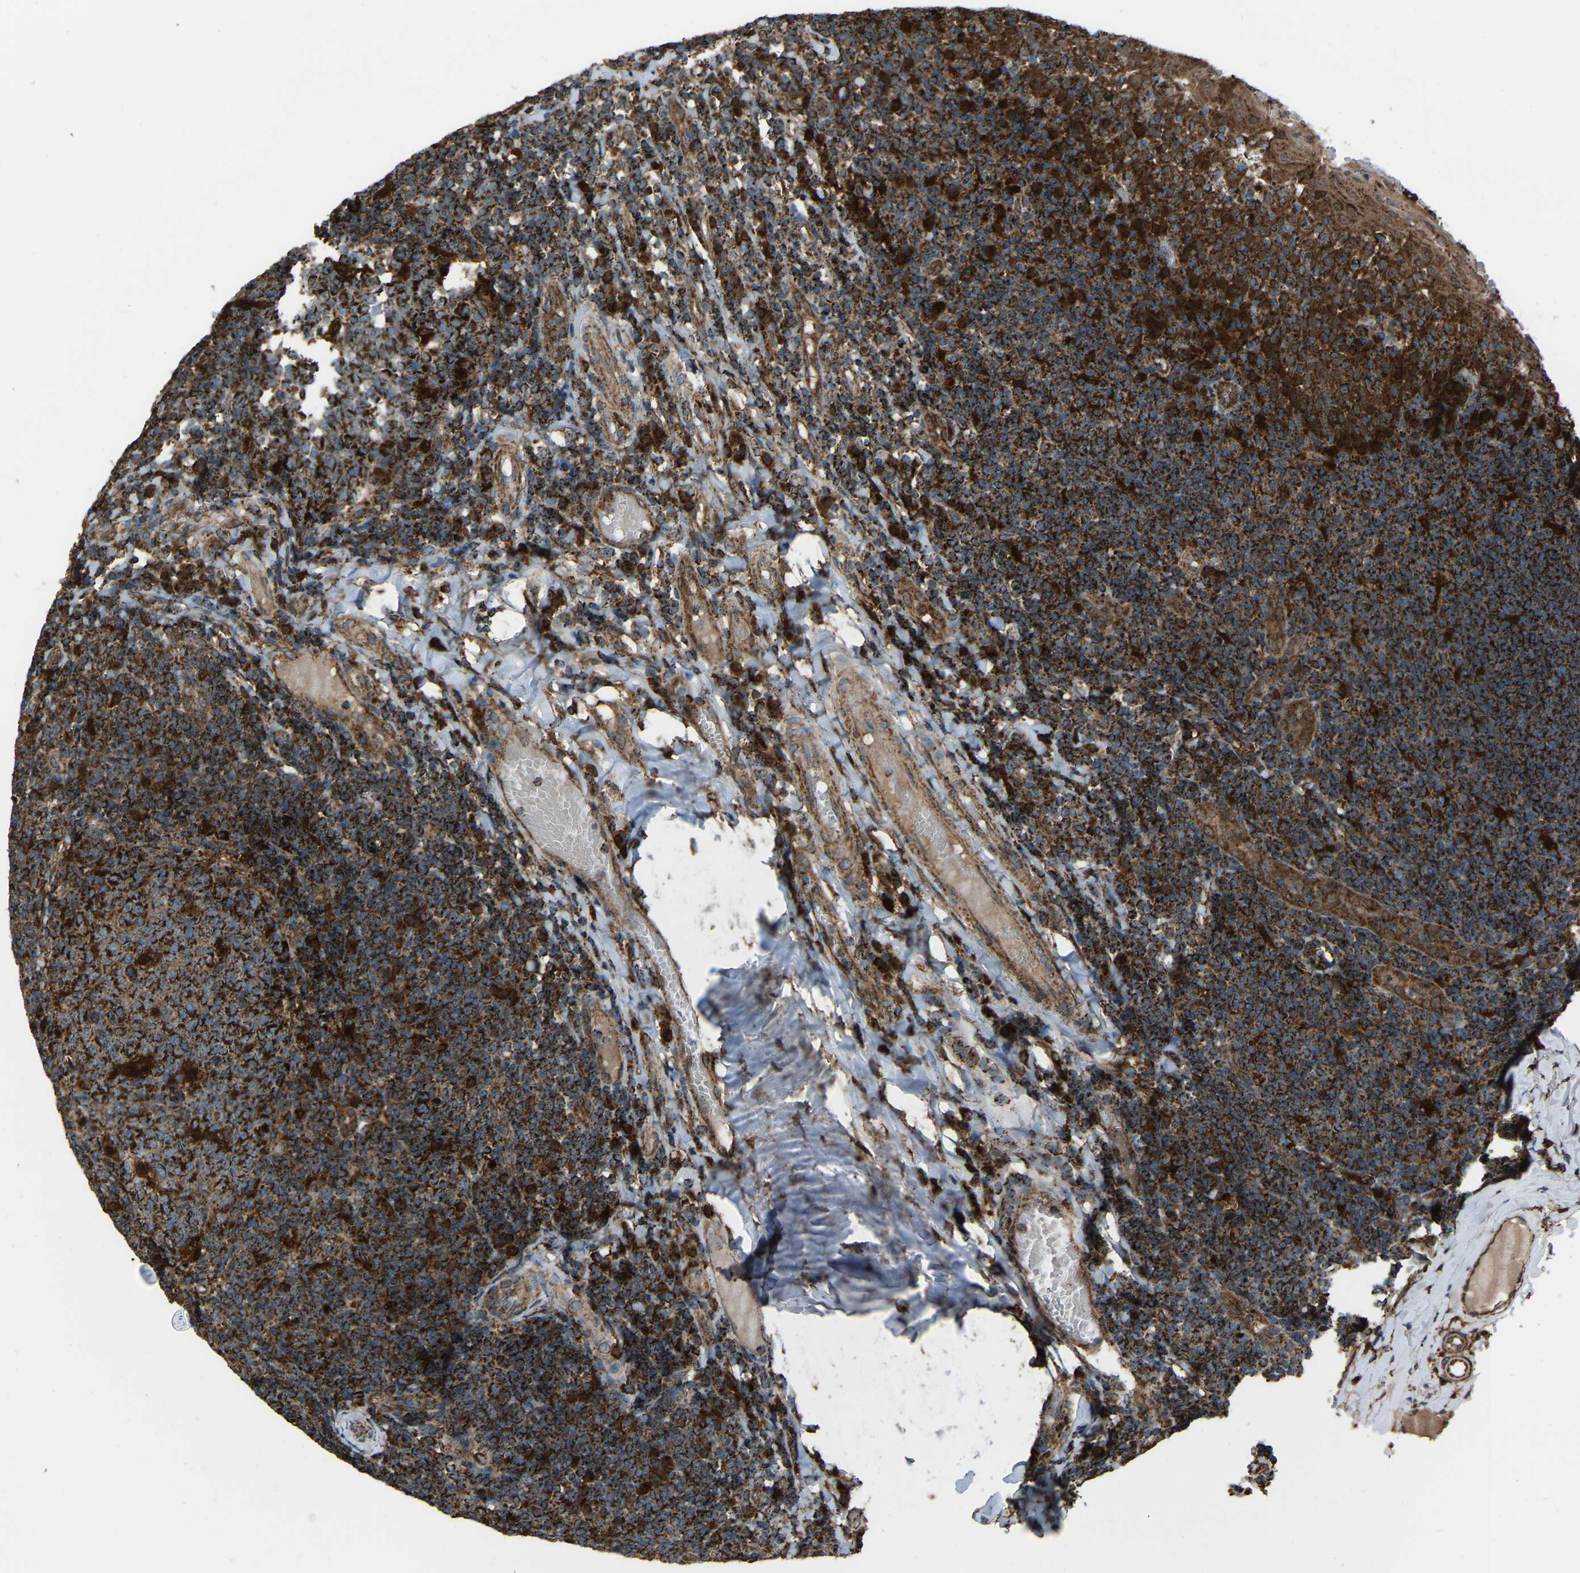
{"staining": {"intensity": "strong", "quantity": ">75%", "location": "cytoplasmic/membranous"}, "tissue": "tonsil", "cell_type": "Germinal center cells", "image_type": "normal", "snomed": [{"axis": "morphology", "description": "Normal tissue, NOS"}, {"axis": "topography", "description": "Tonsil"}], "caption": "A photomicrograph of tonsil stained for a protein reveals strong cytoplasmic/membranous brown staining in germinal center cells. The staining was performed using DAB (3,3'-diaminobenzidine), with brown indicating positive protein expression. Nuclei are stained blue with hematoxylin.", "gene": "AKR1A1", "patient": {"sex": "female", "age": 19}}